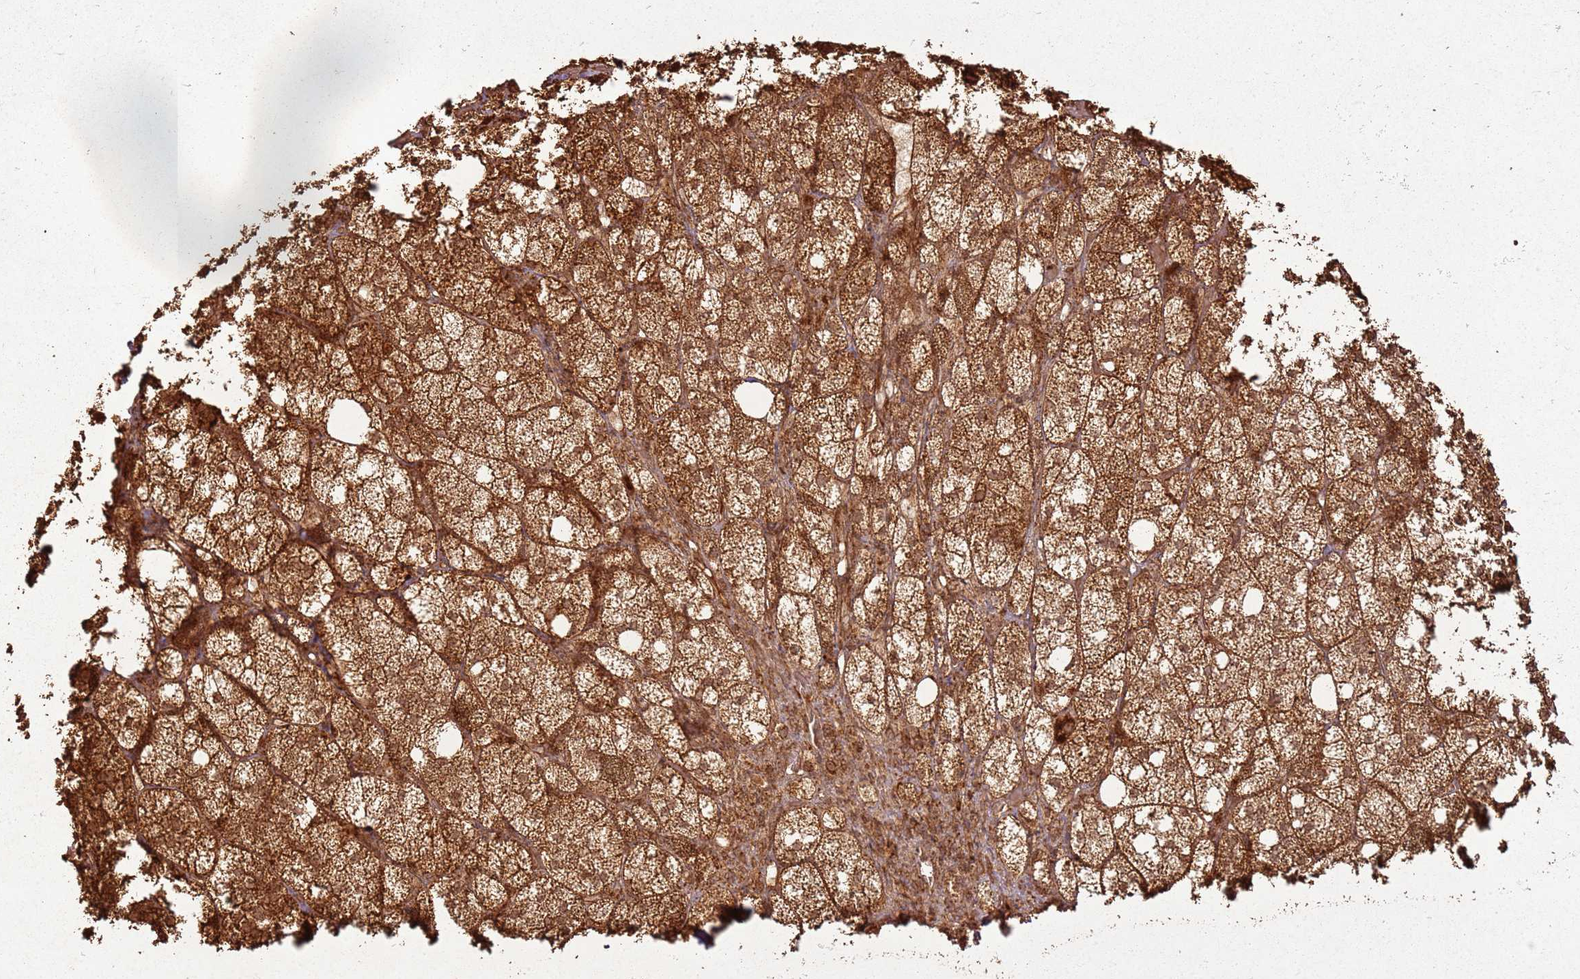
{"staining": {"intensity": "strong", "quantity": ">75%", "location": "cytoplasmic/membranous"}, "tissue": "adrenal gland", "cell_type": "Glandular cells", "image_type": "normal", "snomed": [{"axis": "morphology", "description": "Normal tissue, NOS"}, {"axis": "topography", "description": "Adrenal gland"}], "caption": "Unremarkable adrenal gland exhibits strong cytoplasmic/membranous positivity in about >75% of glandular cells.", "gene": "MRPS6", "patient": {"sex": "male", "age": 61}}